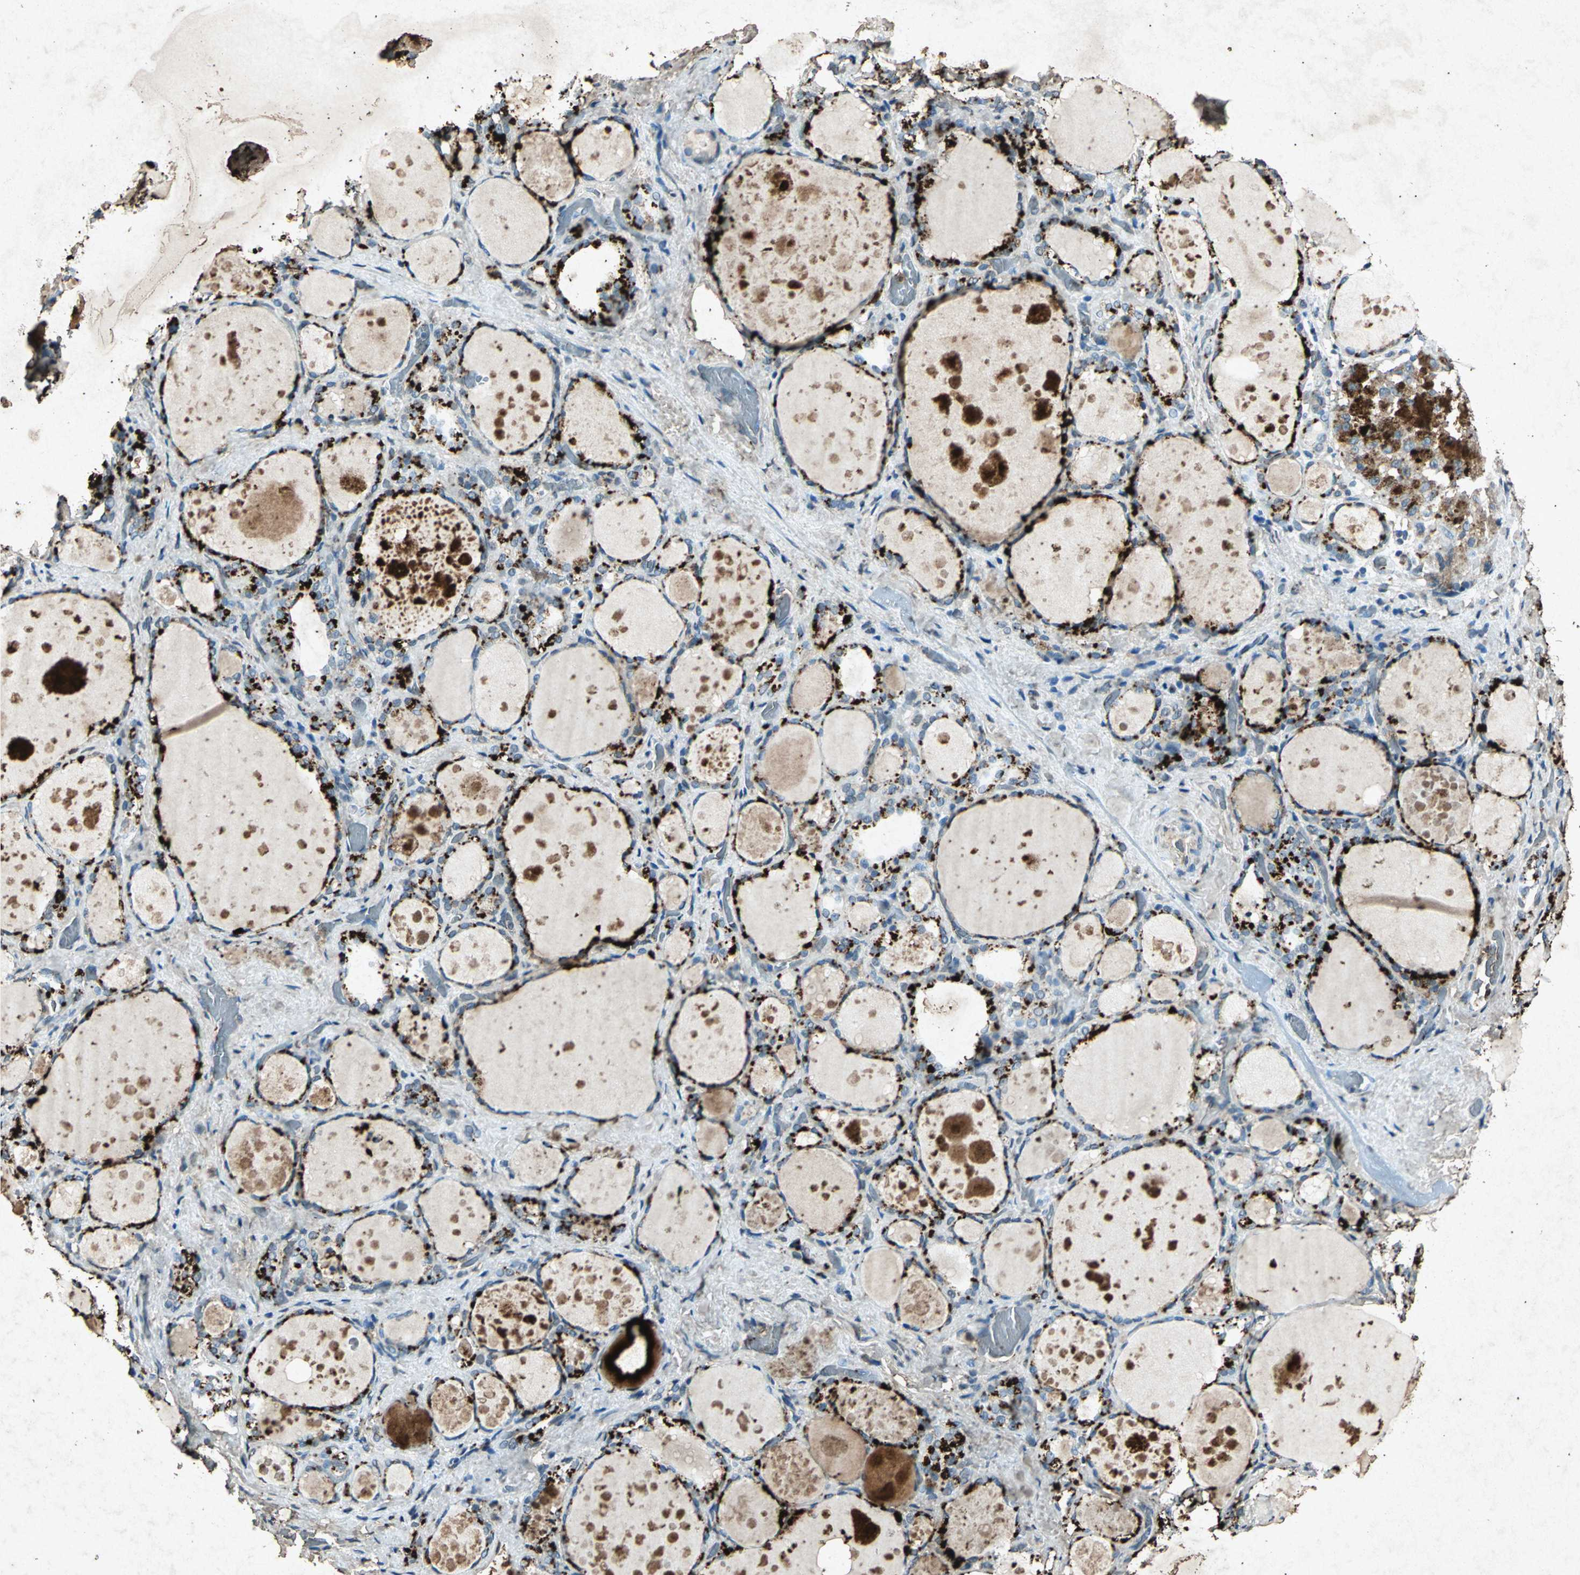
{"staining": {"intensity": "strong", "quantity": "25%-75%", "location": "cytoplasmic/membranous"}, "tissue": "thyroid gland", "cell_type": "Glandular cells", "image_type": "normal", "snomed": [{"axis": "morphology", "description": "Normal tissue, NOS"}, {"axis": "topography", "description": "Thyroid gland"}], "caption": "This histopathology image demonstrates benign thyroid gland stained with immunohistochemistry to label a protein in brown. The cytoplasmic/membranous of glandular cells show strong positivity for the protein. Nuclei are counter-stained blue.", "gene": "PSEN1", "patient": {"sex": "female", "age": 75}}